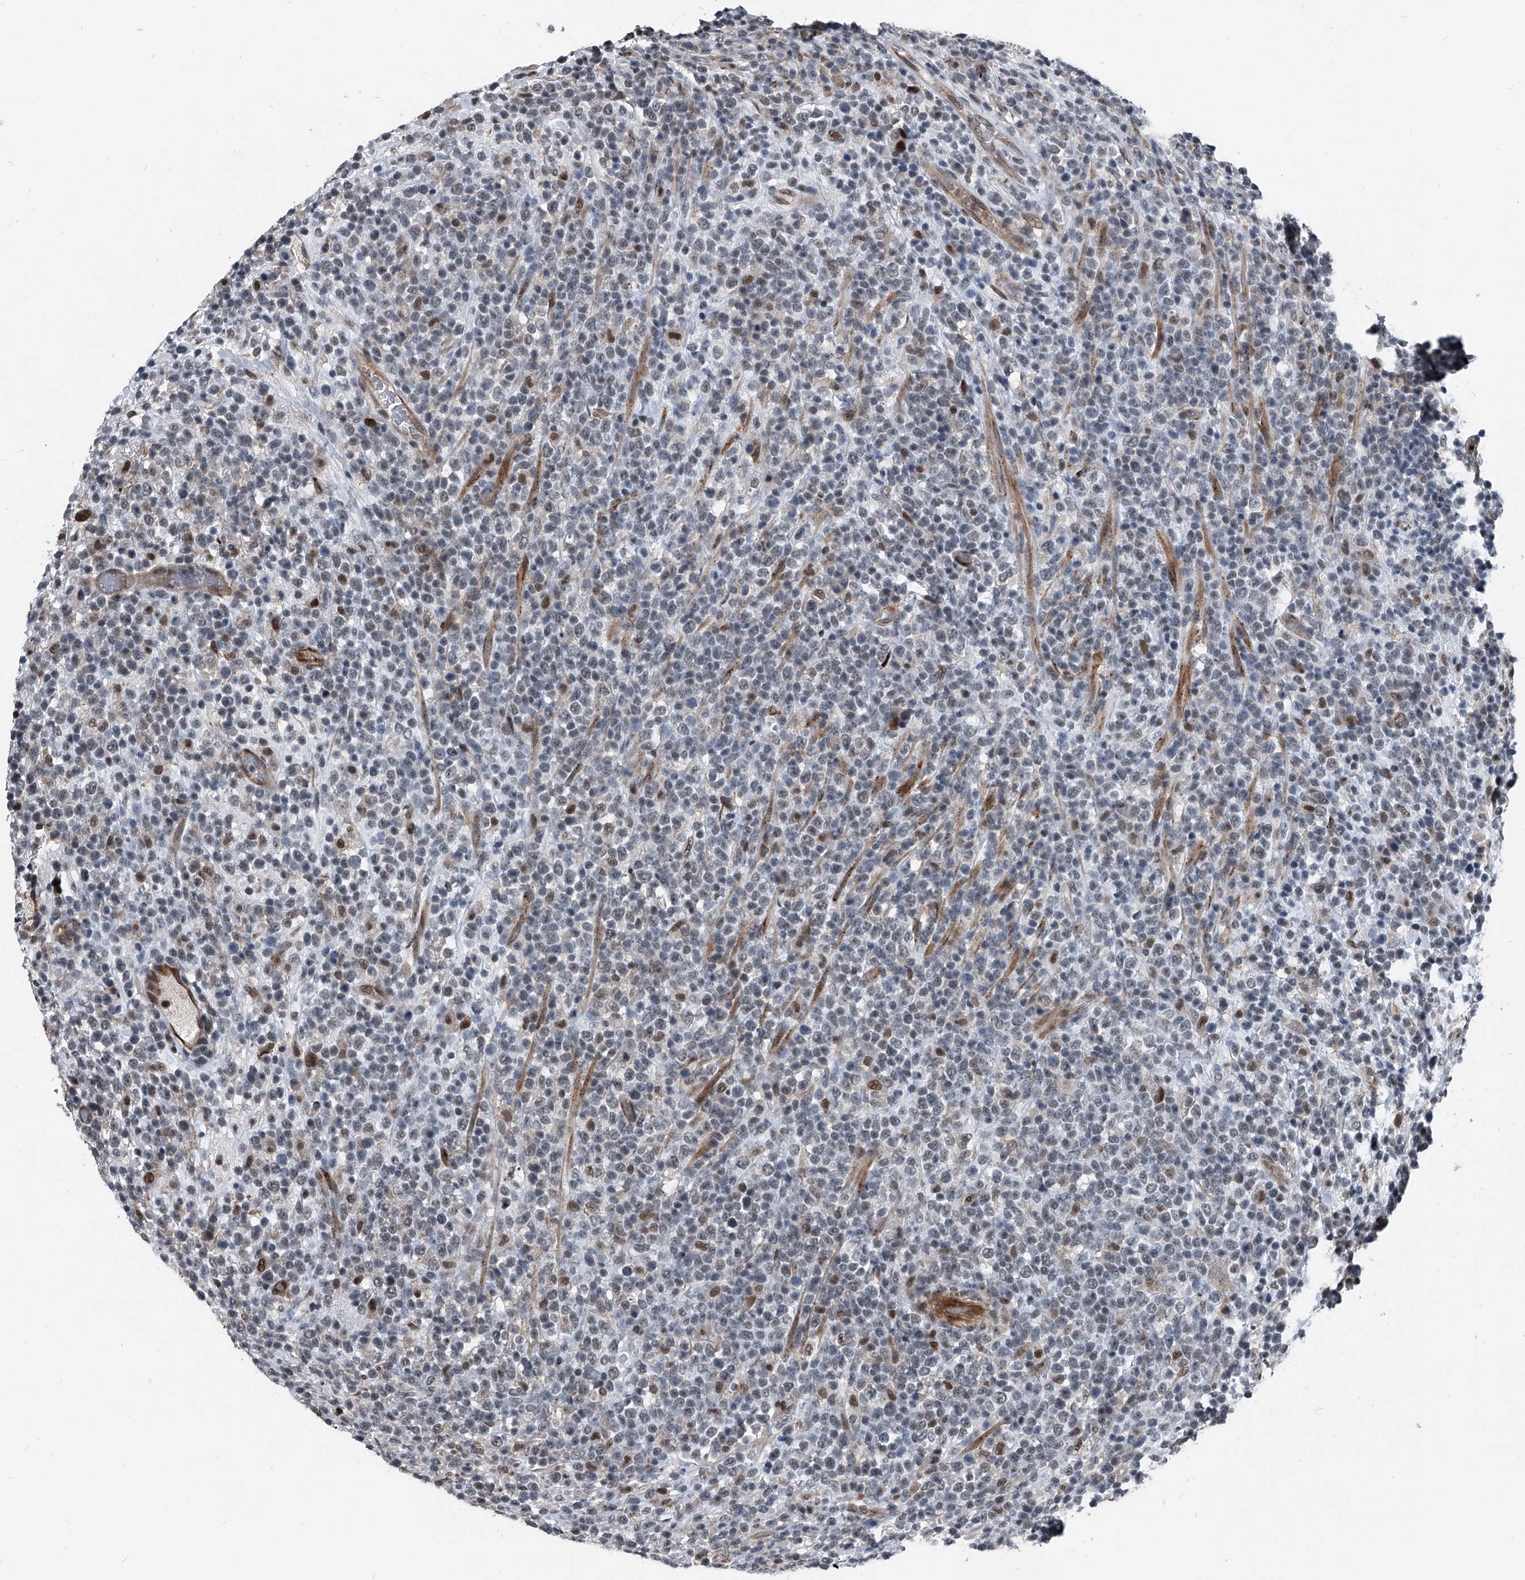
{"staining": {"intensity": "moderate", "quantity": "<25%", "location": "nuclear"}, "tissue": "lymphoma", "cell_type": "Tumor cells", "image_type": "cancer", "snomed": [{"axis": "morphology", "description": "Malignant lymphoma, non-Hodgkin's type, High grade"}, {"axis": "topography", "description": "Colon"}], "caption": "Protein expression analysis of human lymphoma reveals moderate nuclear staining in approximately <25% of tumor cells.", "gene": "MEN1", "patient": {"sex": "female", "age": 53}}